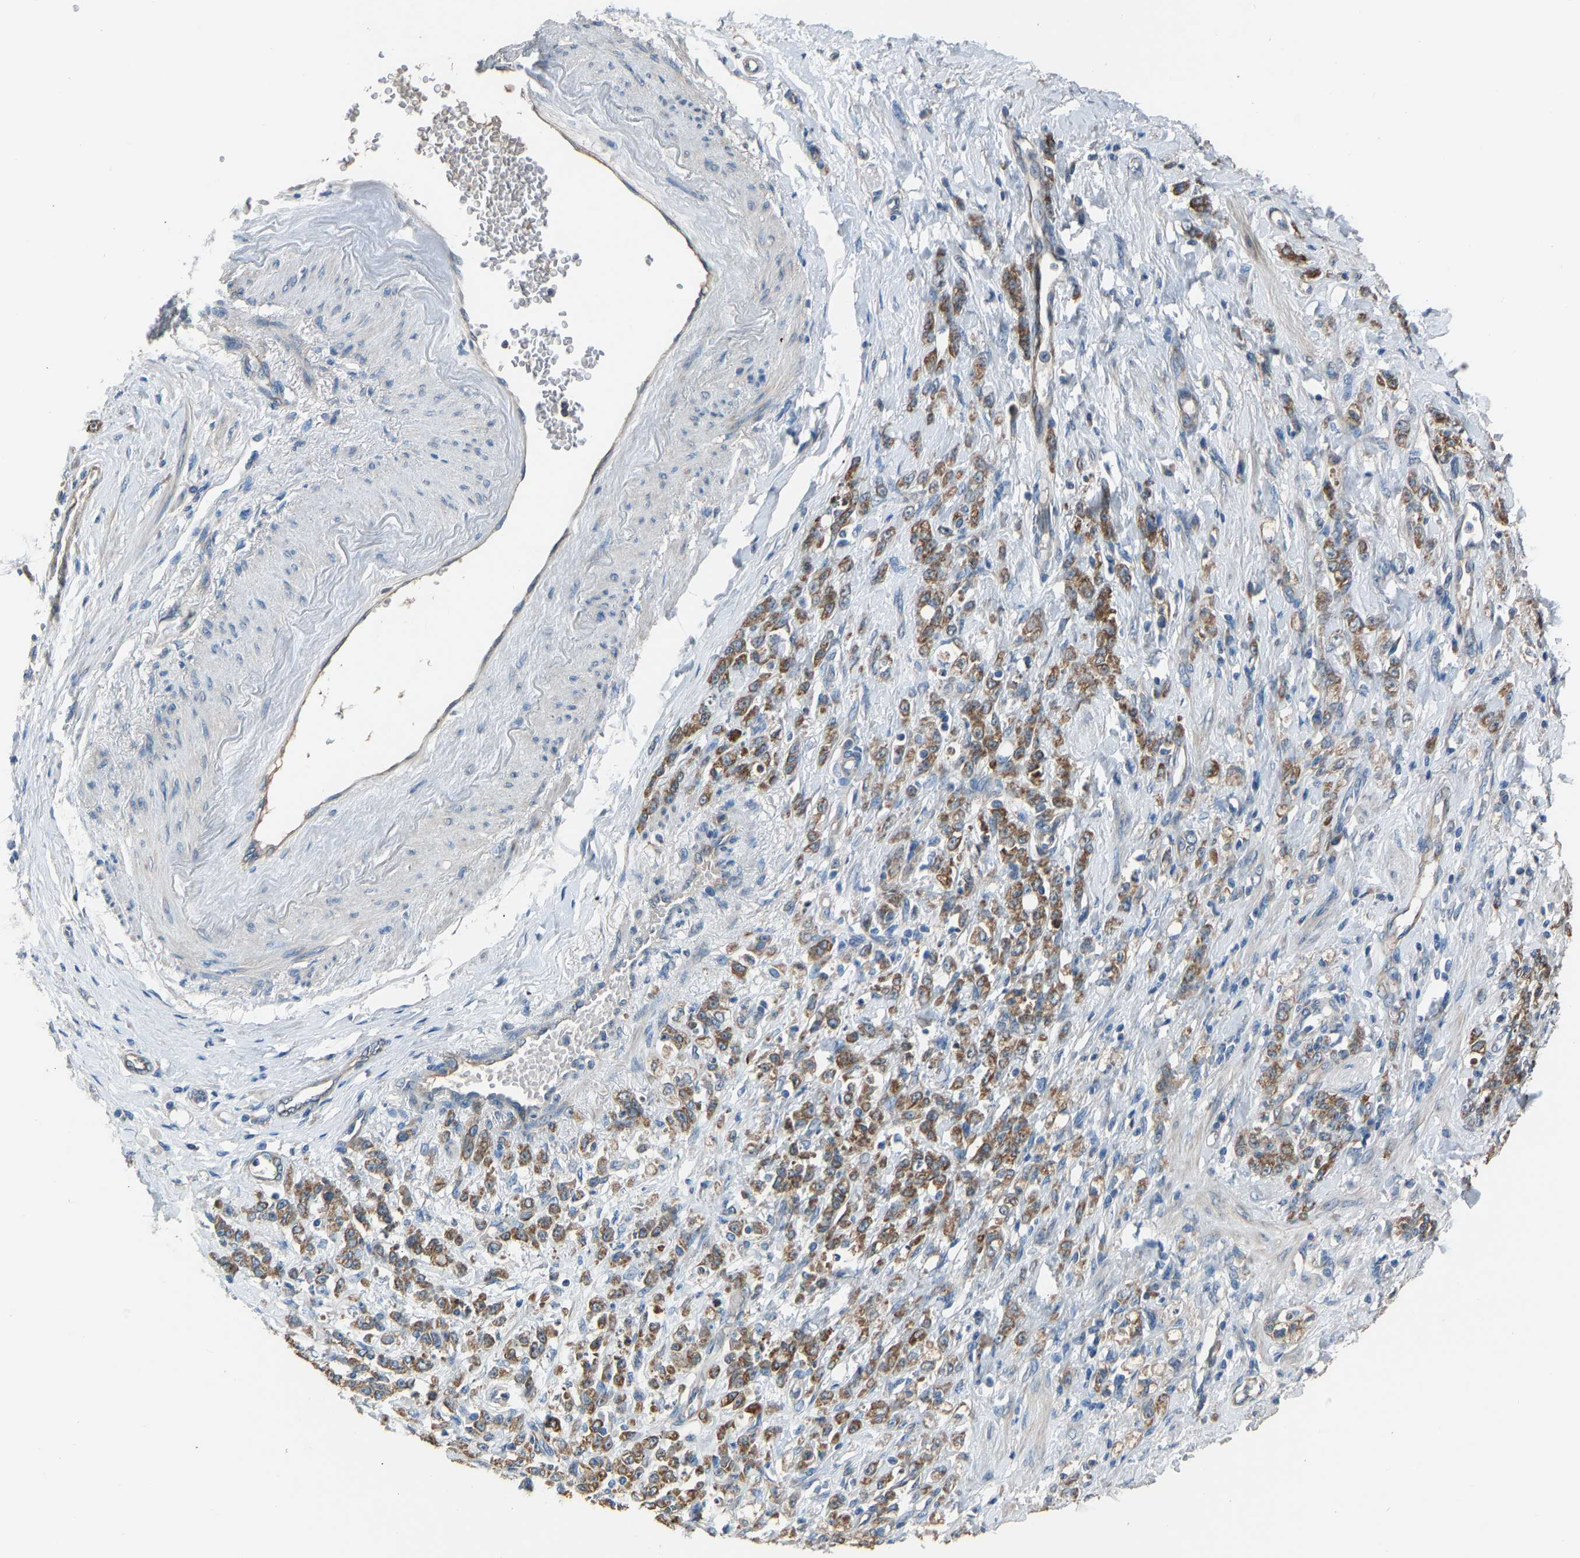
{"staining": {"intensity": "moderate", "quantity": ">75%", "location": "cytoplasmic/membranous"}, "tissue": "stomach cancer", "cell_type": "Tumor cells", "image_type": "cancer", "snomed": [{"axis": "morphology", "description": "Adenocarcinoma, NOS"}, {"axis": "topography", "description": "Stomach"}], "caption": "Stomach adenocarcinoma was stained to show a protein in brown. There is medium levels of moderate cytoplasmic/membranous staining in about >75% of tumor cells.", "gene": "TGFBR3", "patient": {"sex": "male", "age": 82}}